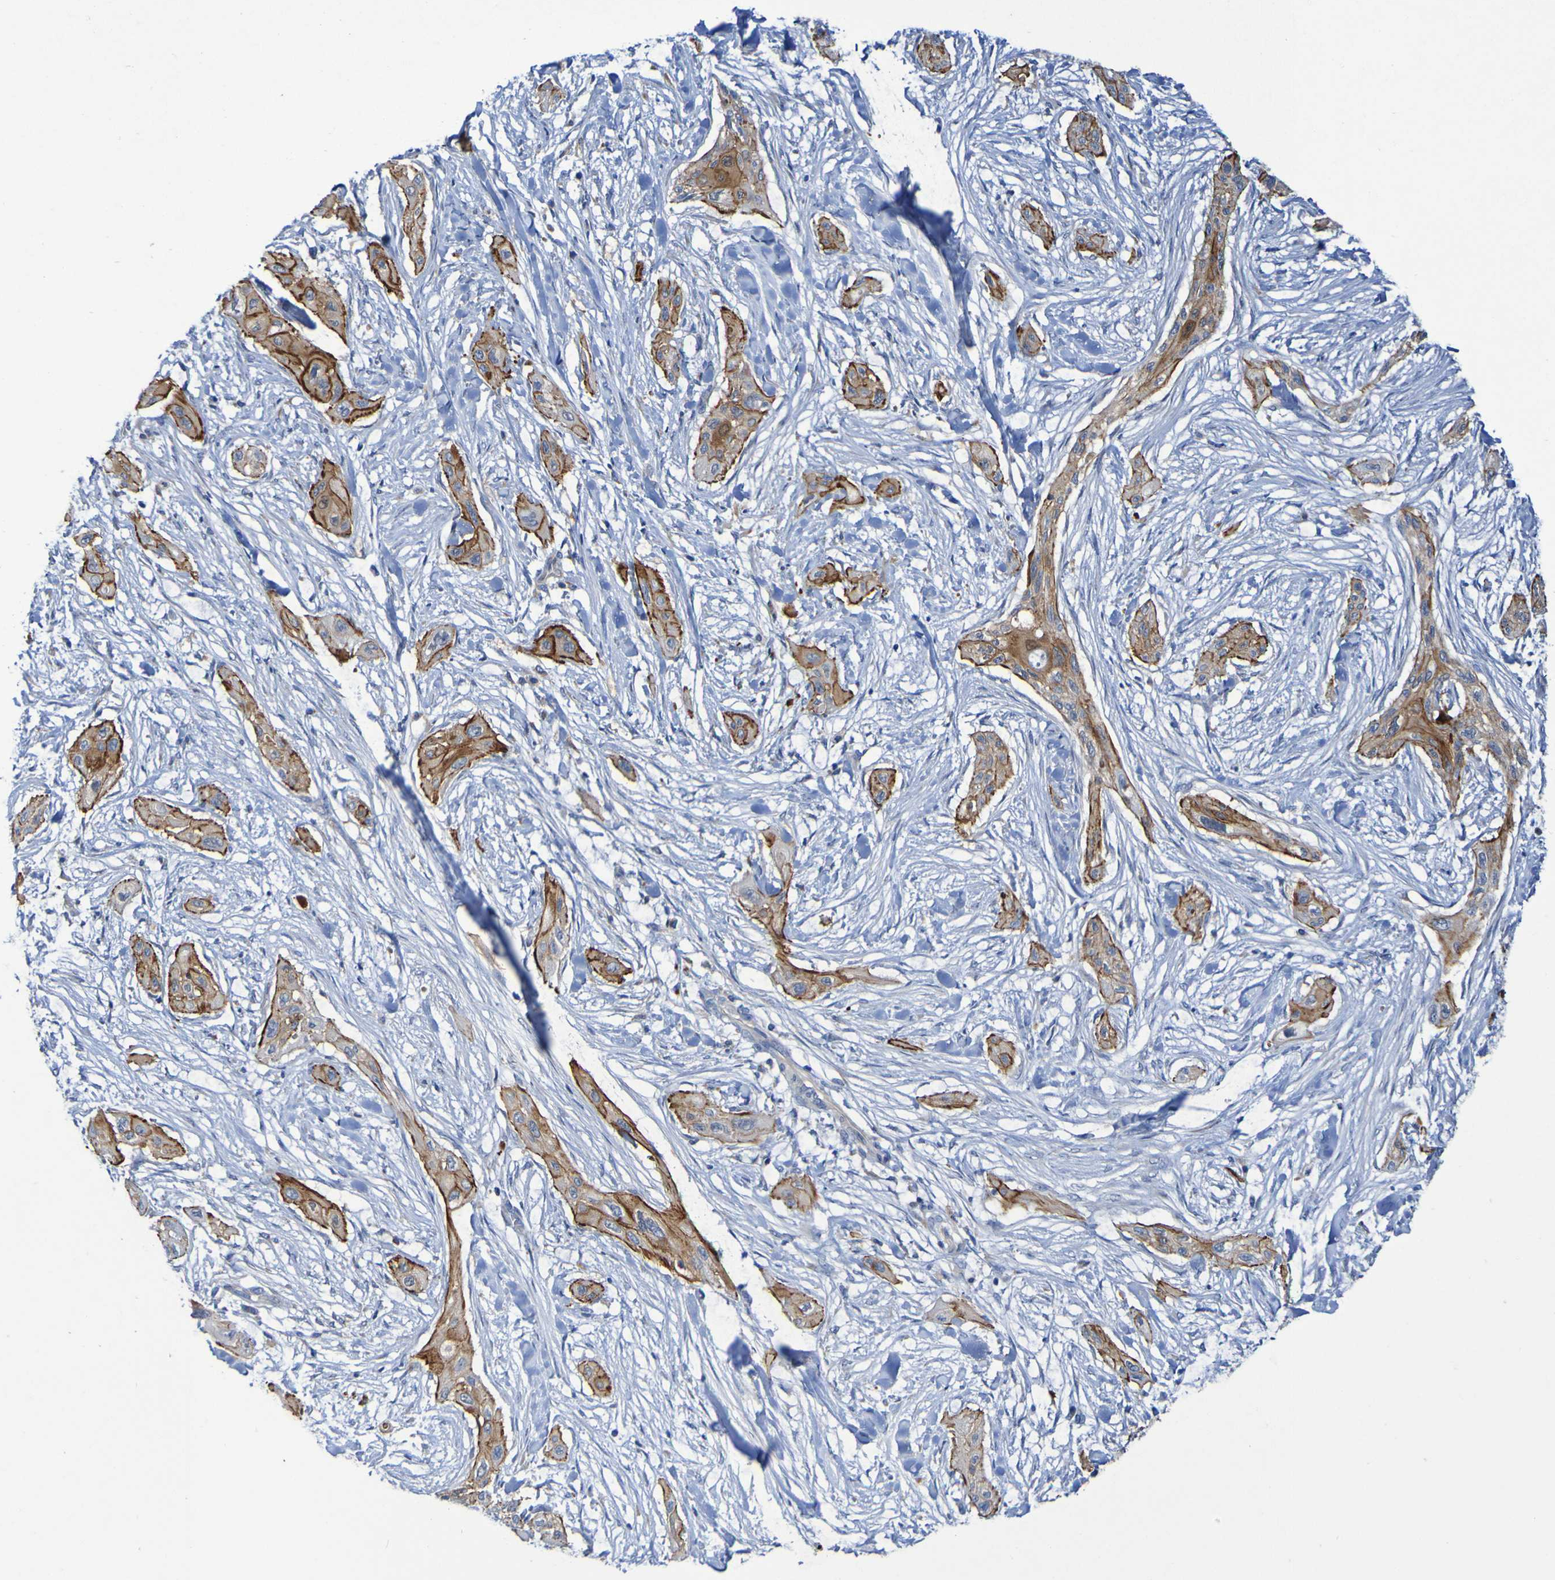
{"staining": {"intensity": "strong", "quantity": ">75%", "location": "cytoplasmic/membranous"}, "tissue": "lung cancer", "cell_type": "Tumor cells", "image_type": "cancer", "snomed": [{"axis": "morphology", "description": "Squamous cell carcinoma, NOS"}, {"axis": "topography", "description": "Lung"}], "caption": "Lung cancer (squamous cell carcinoma) stained for a protein shows strong cytoplasmic/membranous positivity in tumor cells.", "gene": "ARHGEF16", "patient": {"sex": "female", "age": 47}}